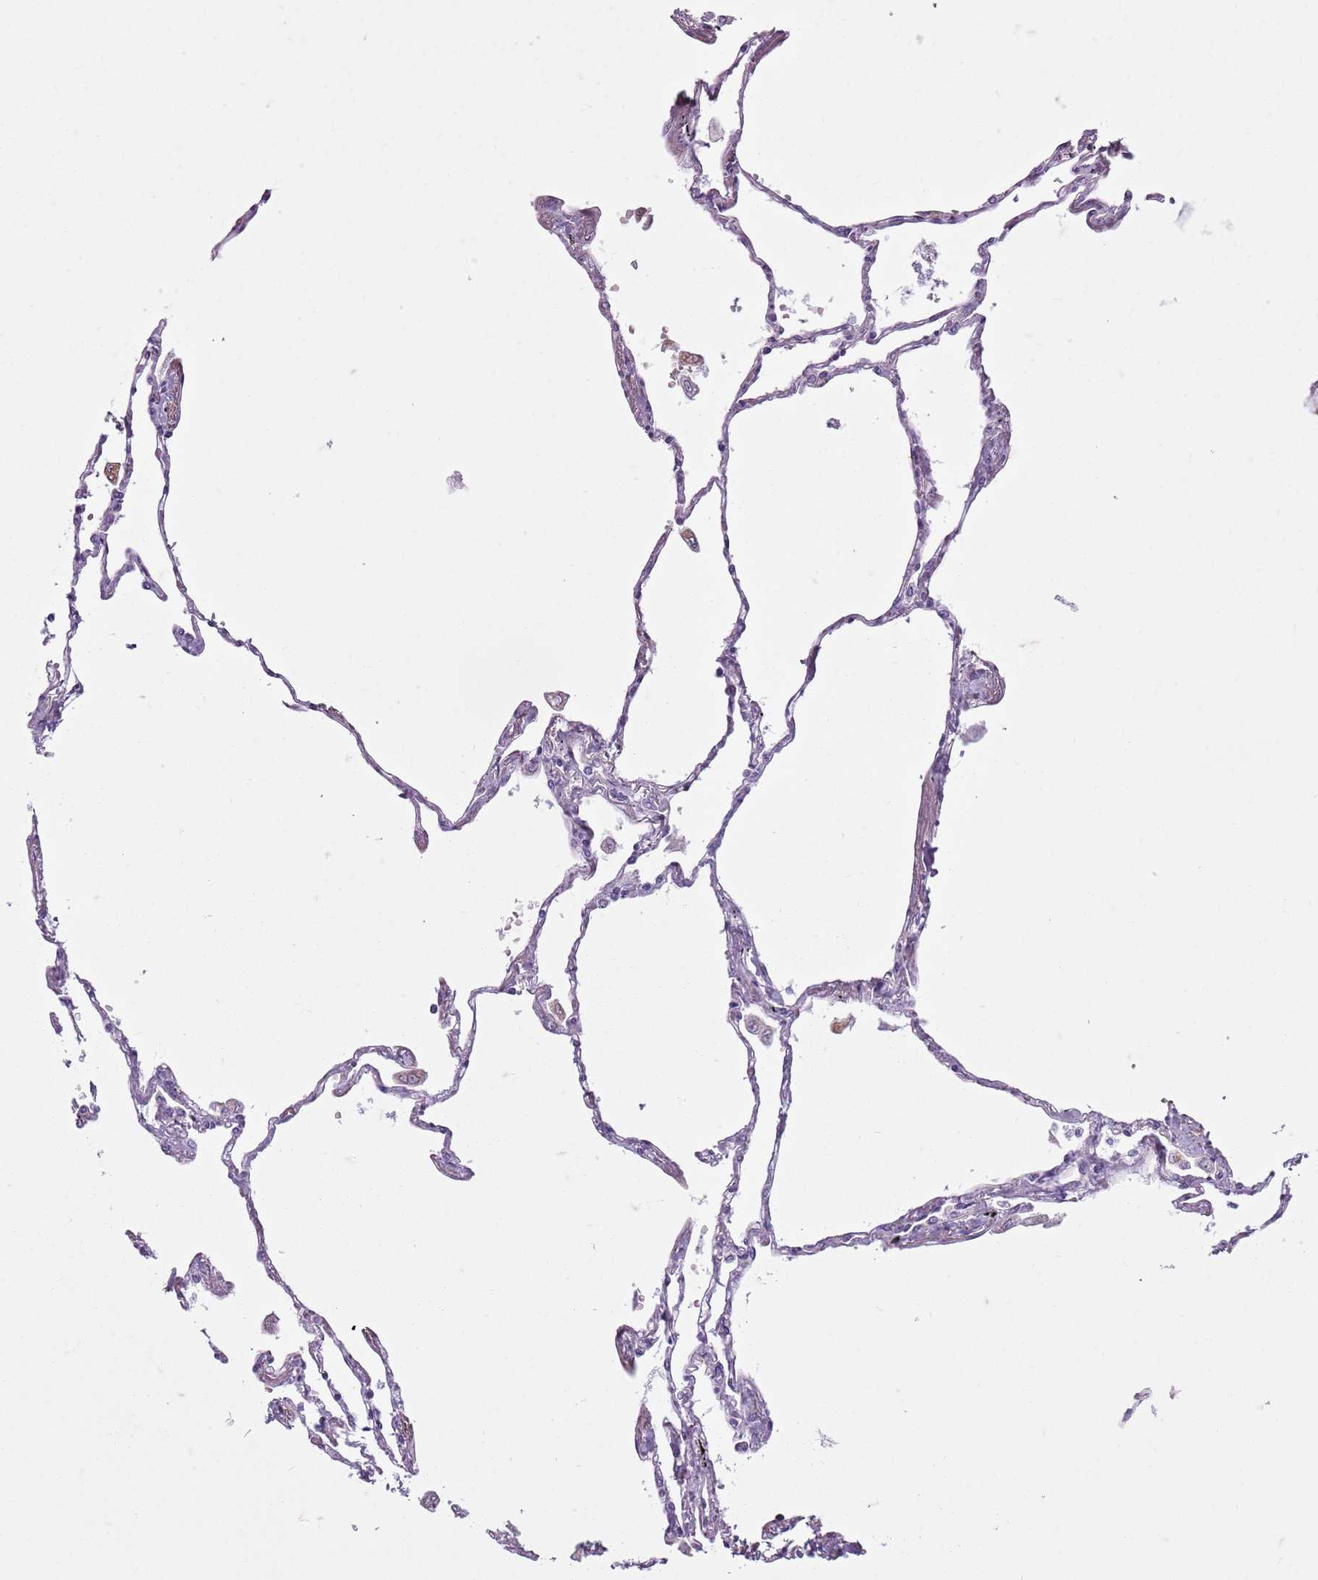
{"staining": {"intensity": "negative", "quantity": "none", "location": "none"}, "tissue": "lung", "cell_type": "Alveolar cells", "image_type": "normal", "snomed": [{"axis": "morphology", "description": "Normal tissue, NOS"}, {"axis": "topography", "description": "Lung"}], "caption": "A high-resolution photomicrograph shows immunohistochemistry (IHC) staining of normal lung, which shows no significant expression in alveolar cells.", "gene": "TAS2R38", "patient": {"sex": "female", "age": 67}}